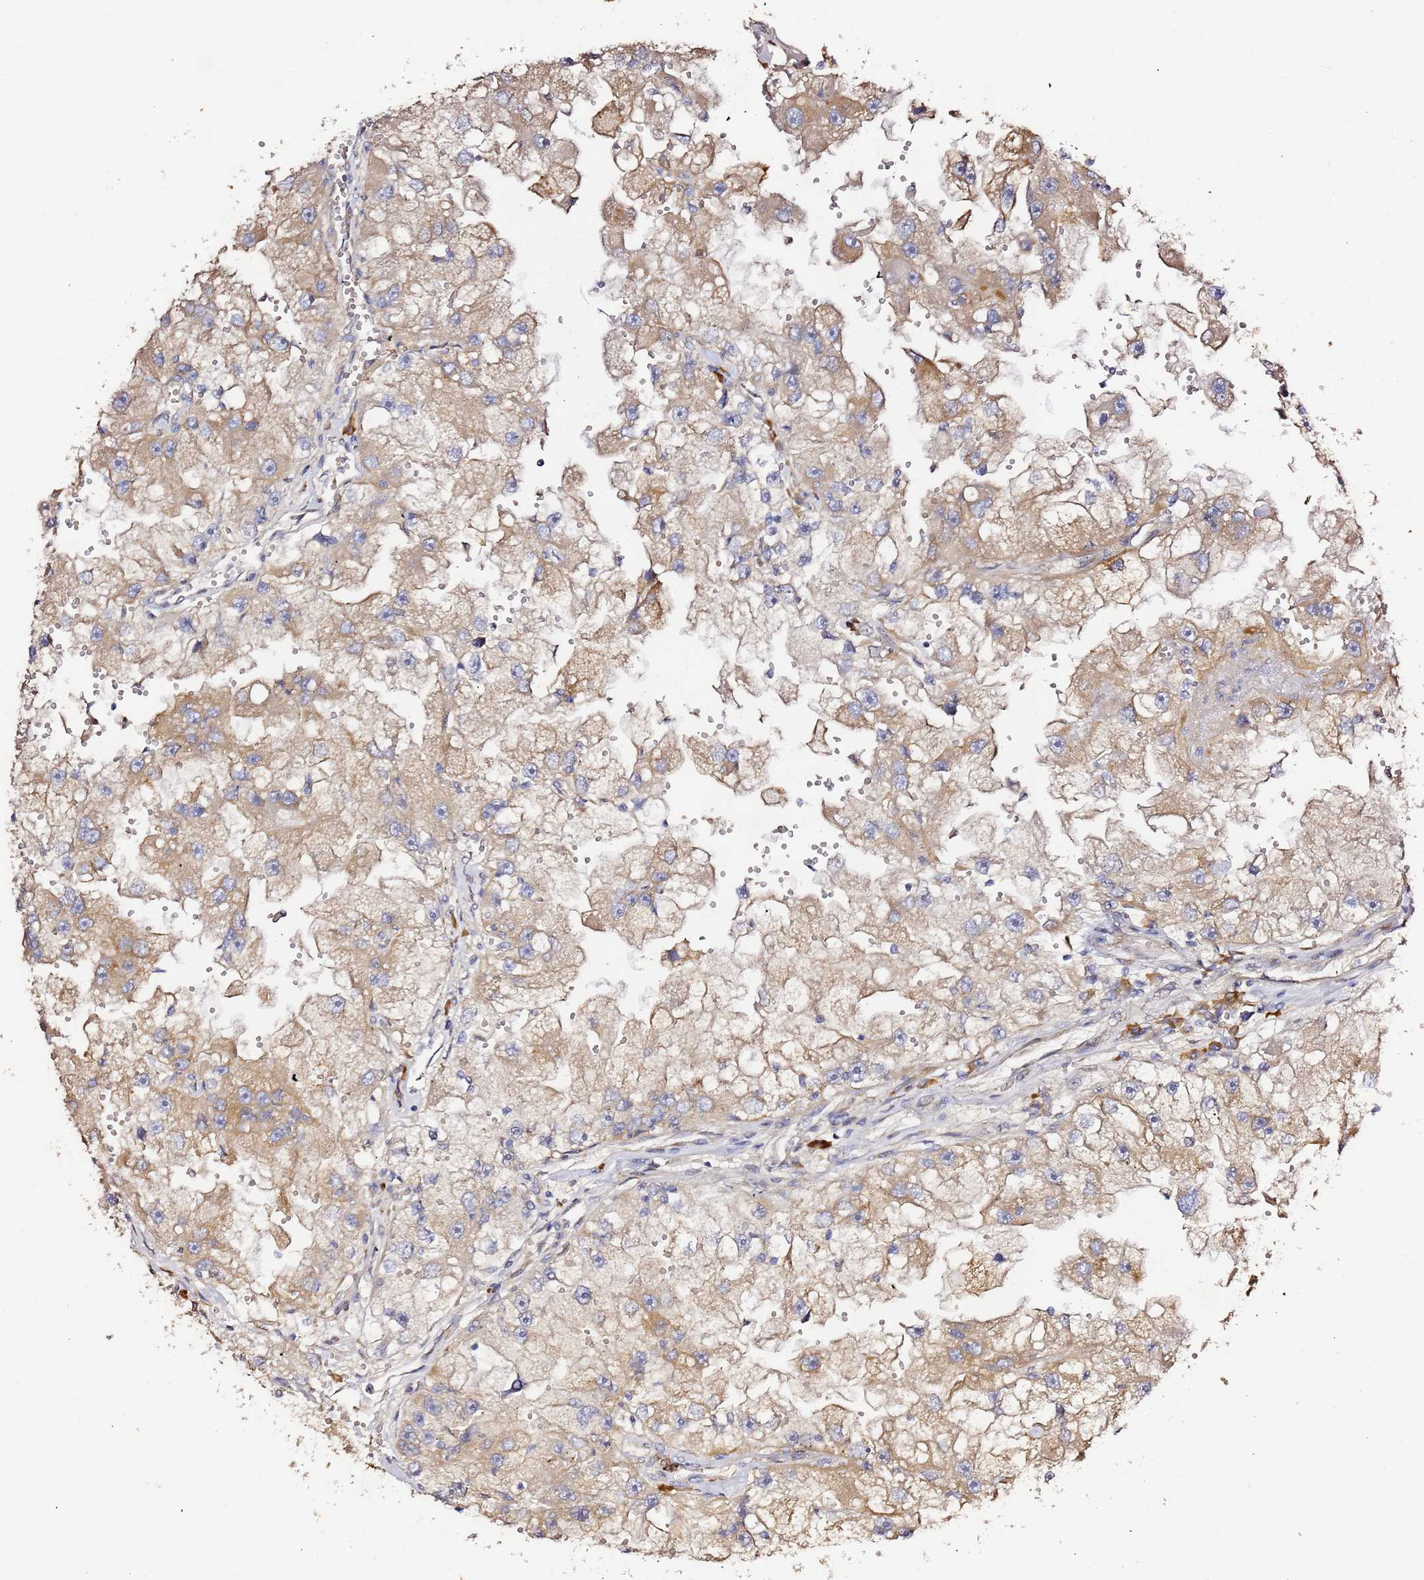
{"staining": {"intensity": "moderate", "quantity": "25%-75%", "location": "cytoplasmic/membranous"}, "tissue": "renal cancer", "cell_type": "Tumor cells", "image_type": "cancer", "snomed": [{"axis": "morphology", "description": "Adenocarcinoma, NOS"}, {"axis": "topography", "description": "Kidney"}], "caption": "A high-resolution histopathology image shows IHC staining of renal cancer, which exhibits moderate cytoplasmic/membranous positivity in about 25%-75% of tumor cells.", "gene": "HSD17B7", "patient": {"sex": "male", "age": 63}}